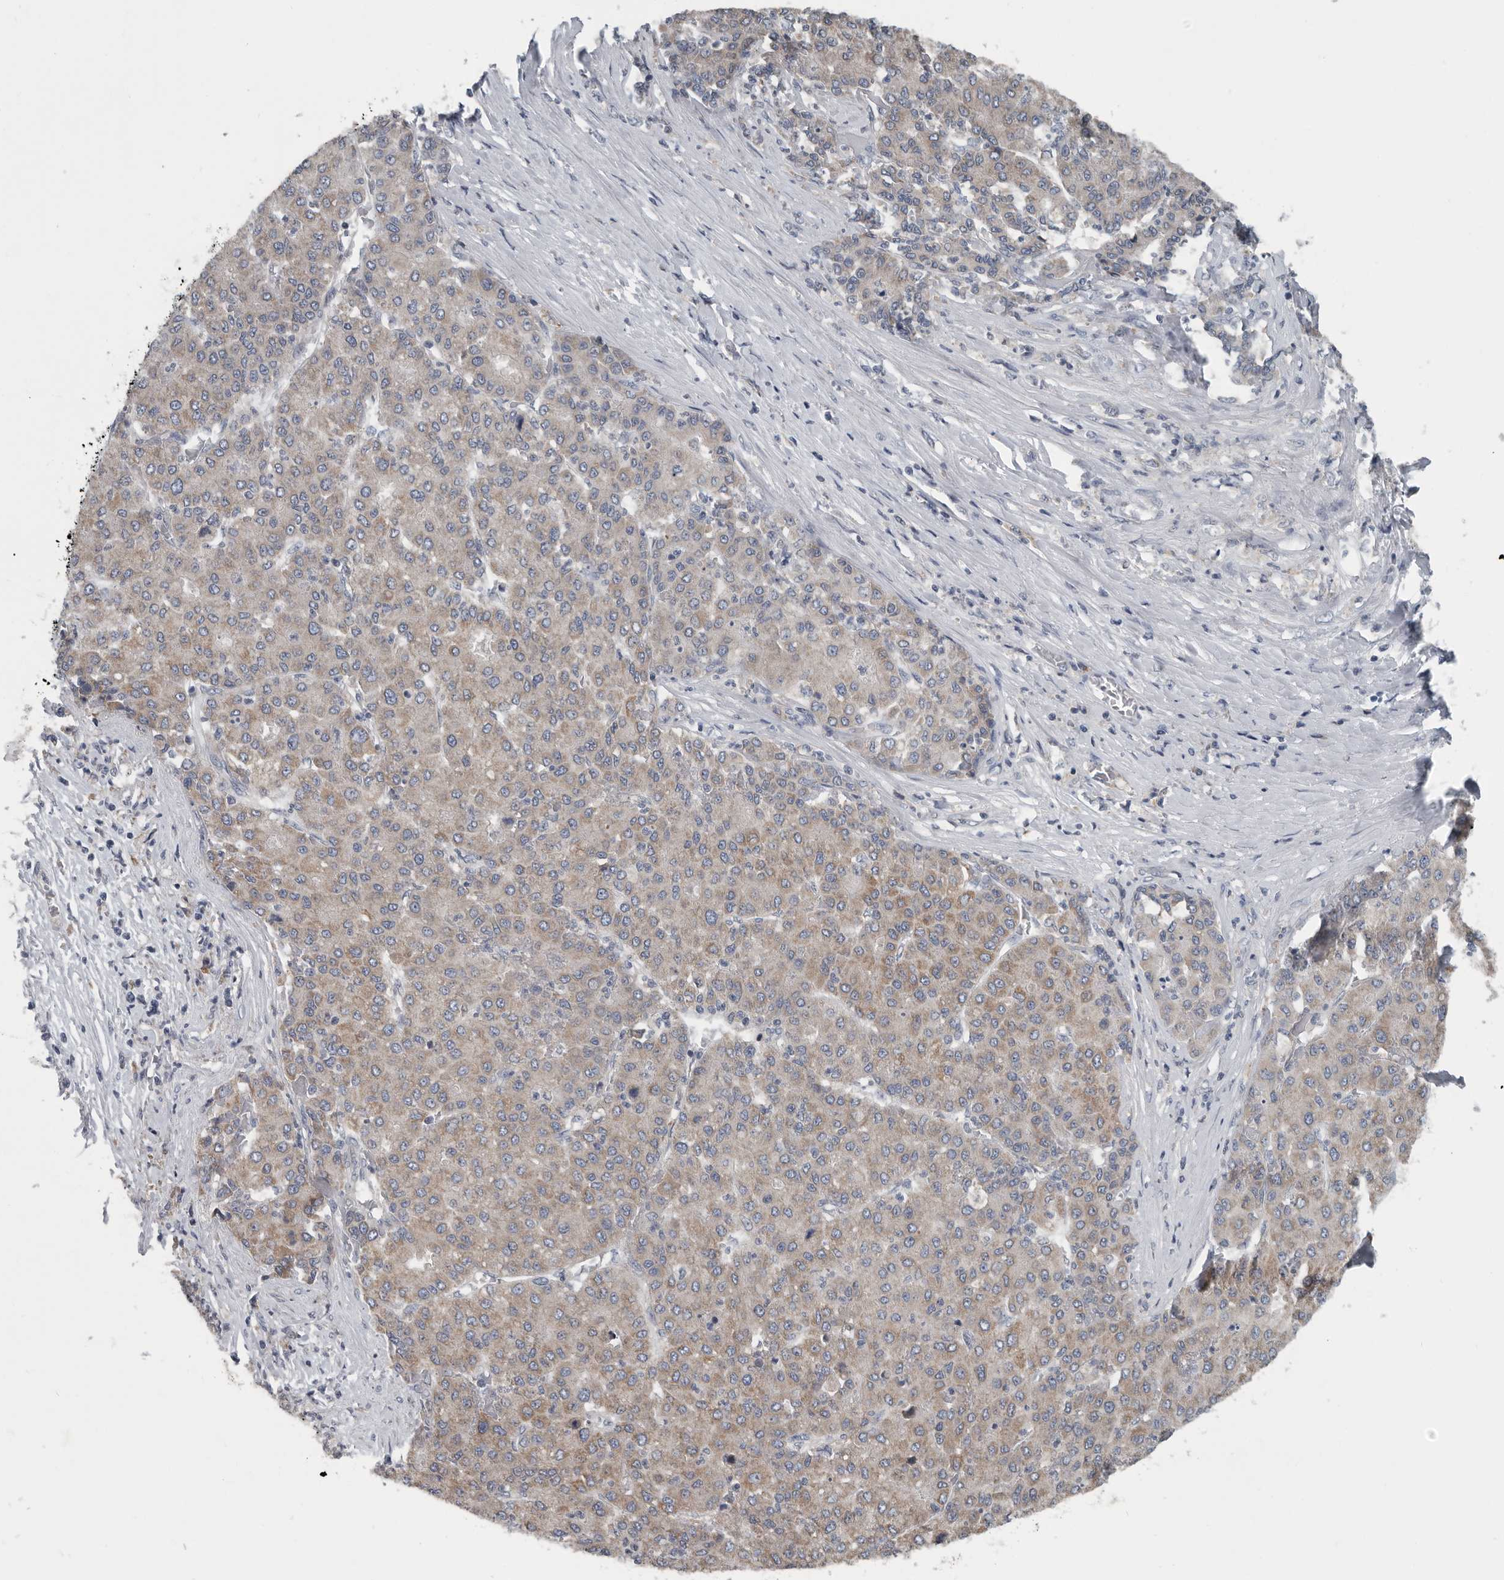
{"staining": {"intensity": "weak", "quantity": ">75%", "location": "cytoplasmic/membranous"}, "tissue": "liver cancer", "cell_type": "Tumor cells", "image_type": "cancer", "snomed": [{"axis": "morphology", "description": "Carcinoma, Hepatocellular, NOS"}, {"axis": "topography", "description": "Liver"}], "caption": "Liver cancer stained for a protein displays weak cytoplasmic/membranous positivity in tumor cells.", "gene": "TMEM199", "patient": {"sex": "male", "age": 65}}